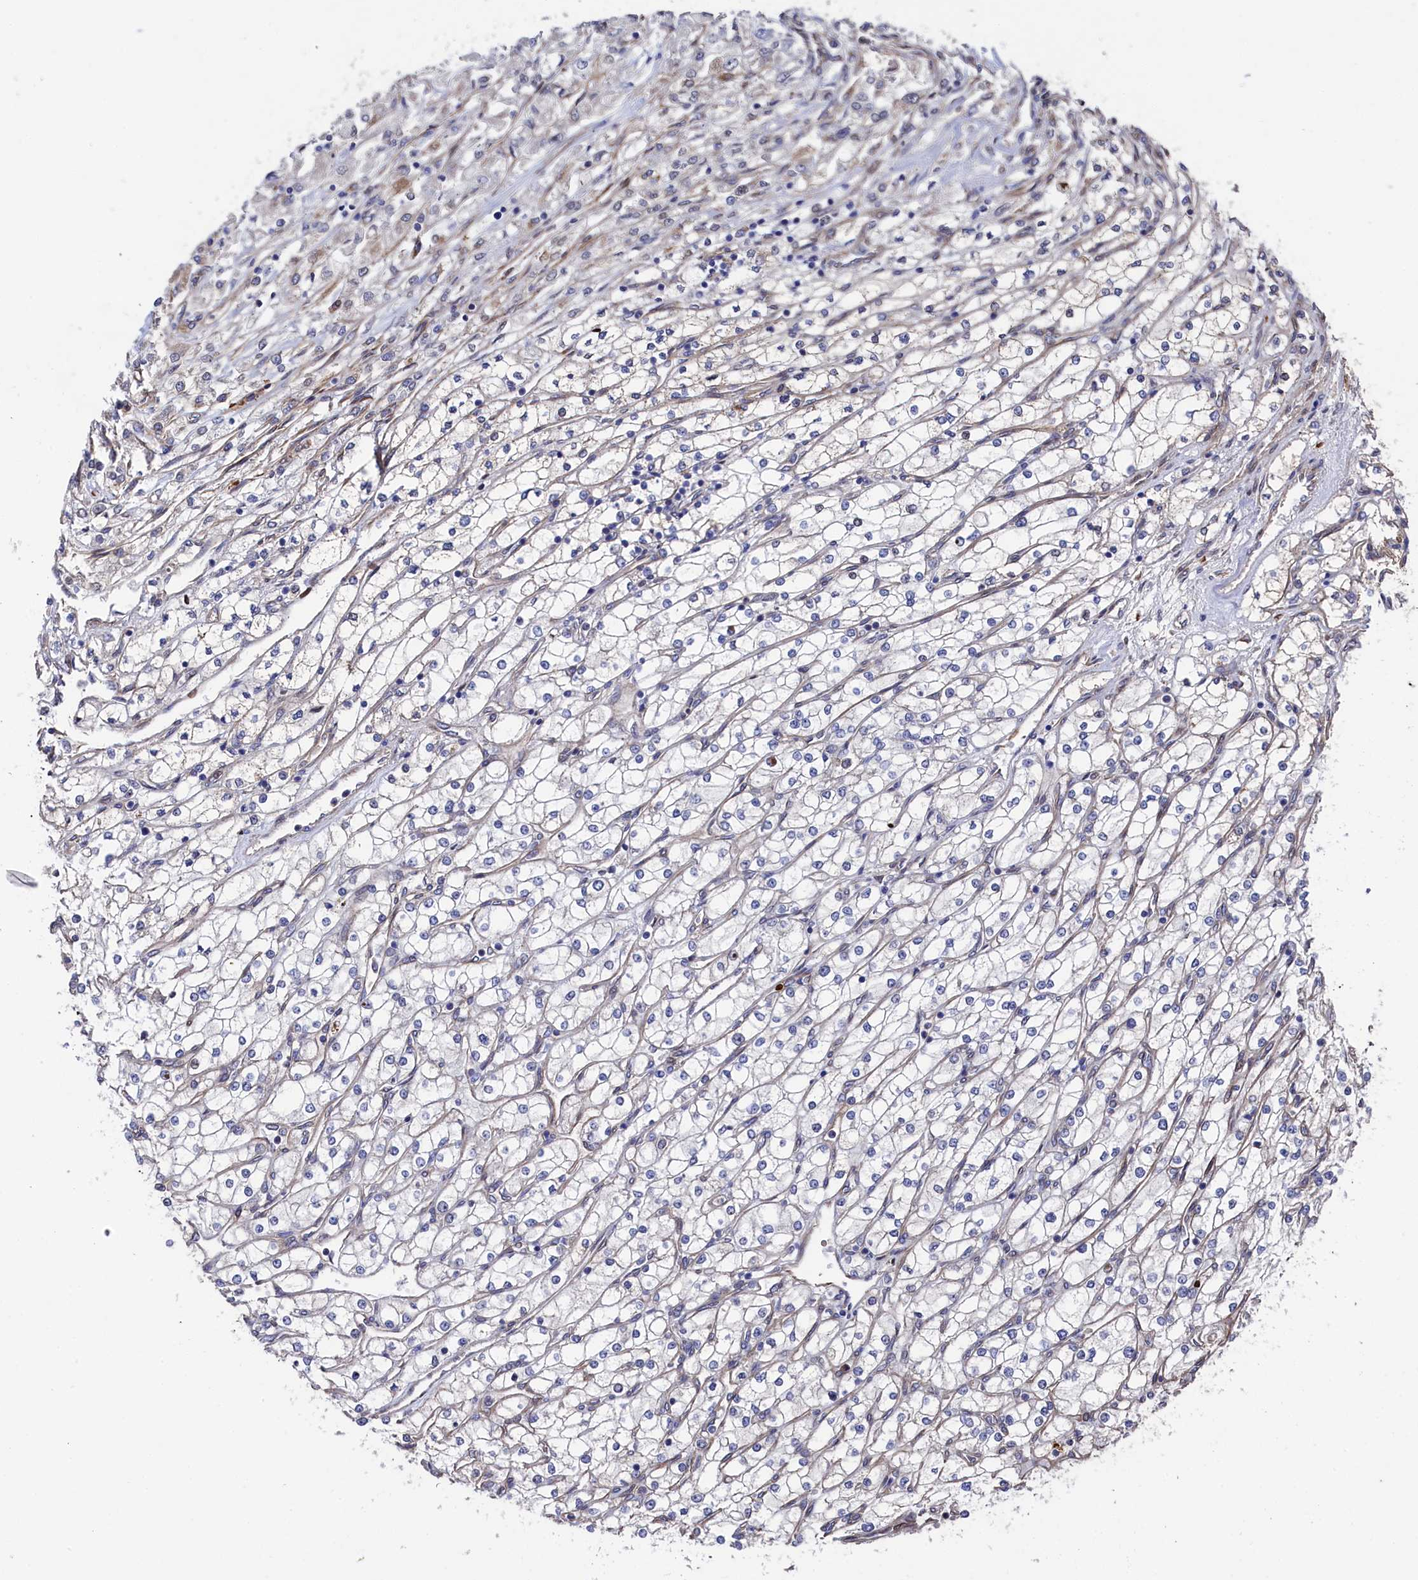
{"staining": {"intensity": "negative", "quantity": "none", "location": "none"}, "tissue": "renal cancer", "cell_type": "Tumor cells", "image_type": "cancer", "snomed": [{"axis": "morphology", "description": "Adenocarcinoma, NOS"}, {"axis": "topography", "description": "Kidney"}], "caption": "This is a image of IHC staining of renal cancer, which shows no expression in tumor cells. The staining was performed using DAB (3,3'-diaminobenzidine) to visualize the protein expression in brown, while the nuclei were stained in blue with hematoxylin (Magnification: 20x).", "gene": "ZNF891", "patient": {"sex": "male", "age": 80}}